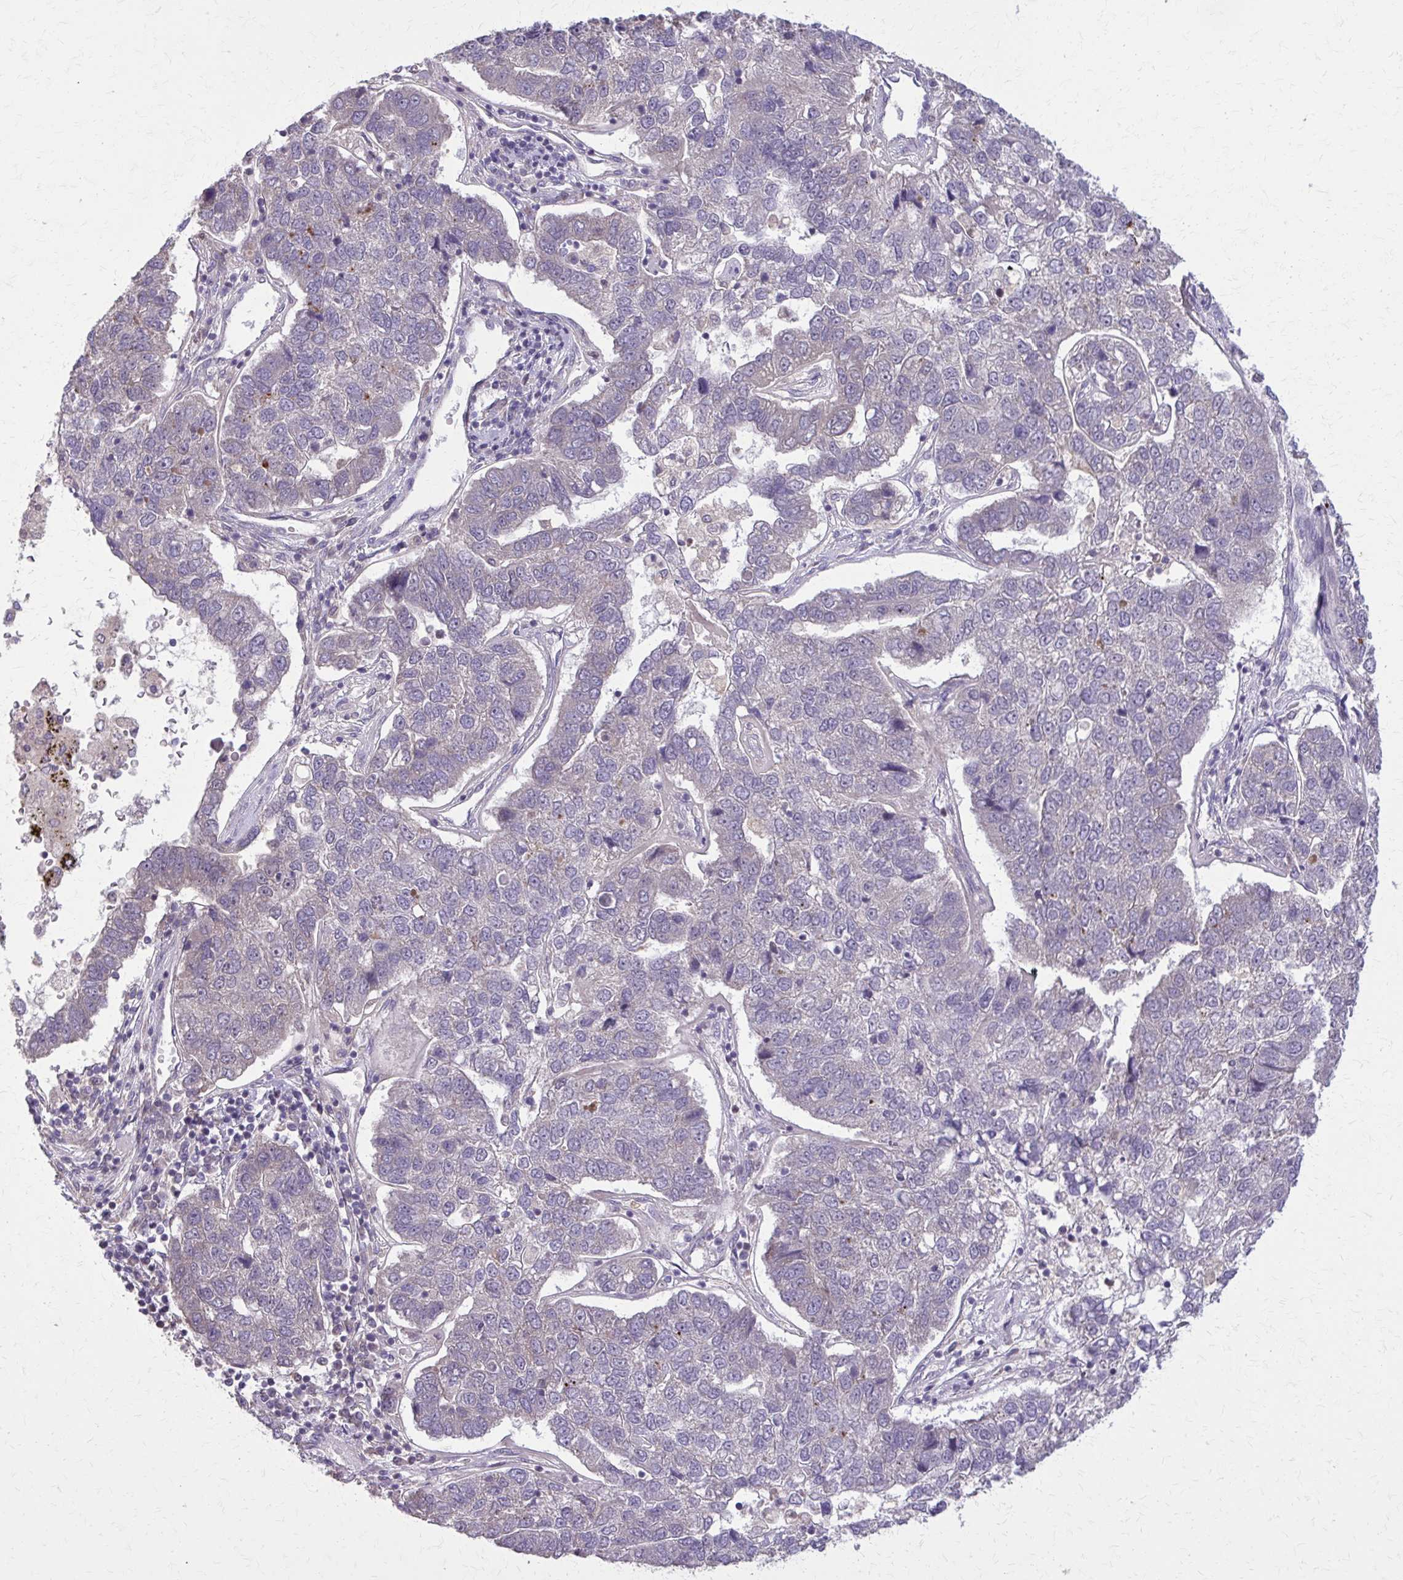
{"staining": {"intensity": "negative", "quantity": "none", "location": "none"}, "tissue": "pancreatic cancer", "cell_type": "Tumor cells", "image_type": "cancer", "snomed": [{"axis": "morphology", "description": "Adenocarcinoma, NOS"}, {"axis": "topography", "description": "Pancreas"}], "caption": "Tumor cells are negative for brown protein staining in pancreatic cancer.", "gene": "NRBF2", "patient": {"sex": "female", "age": 61}}